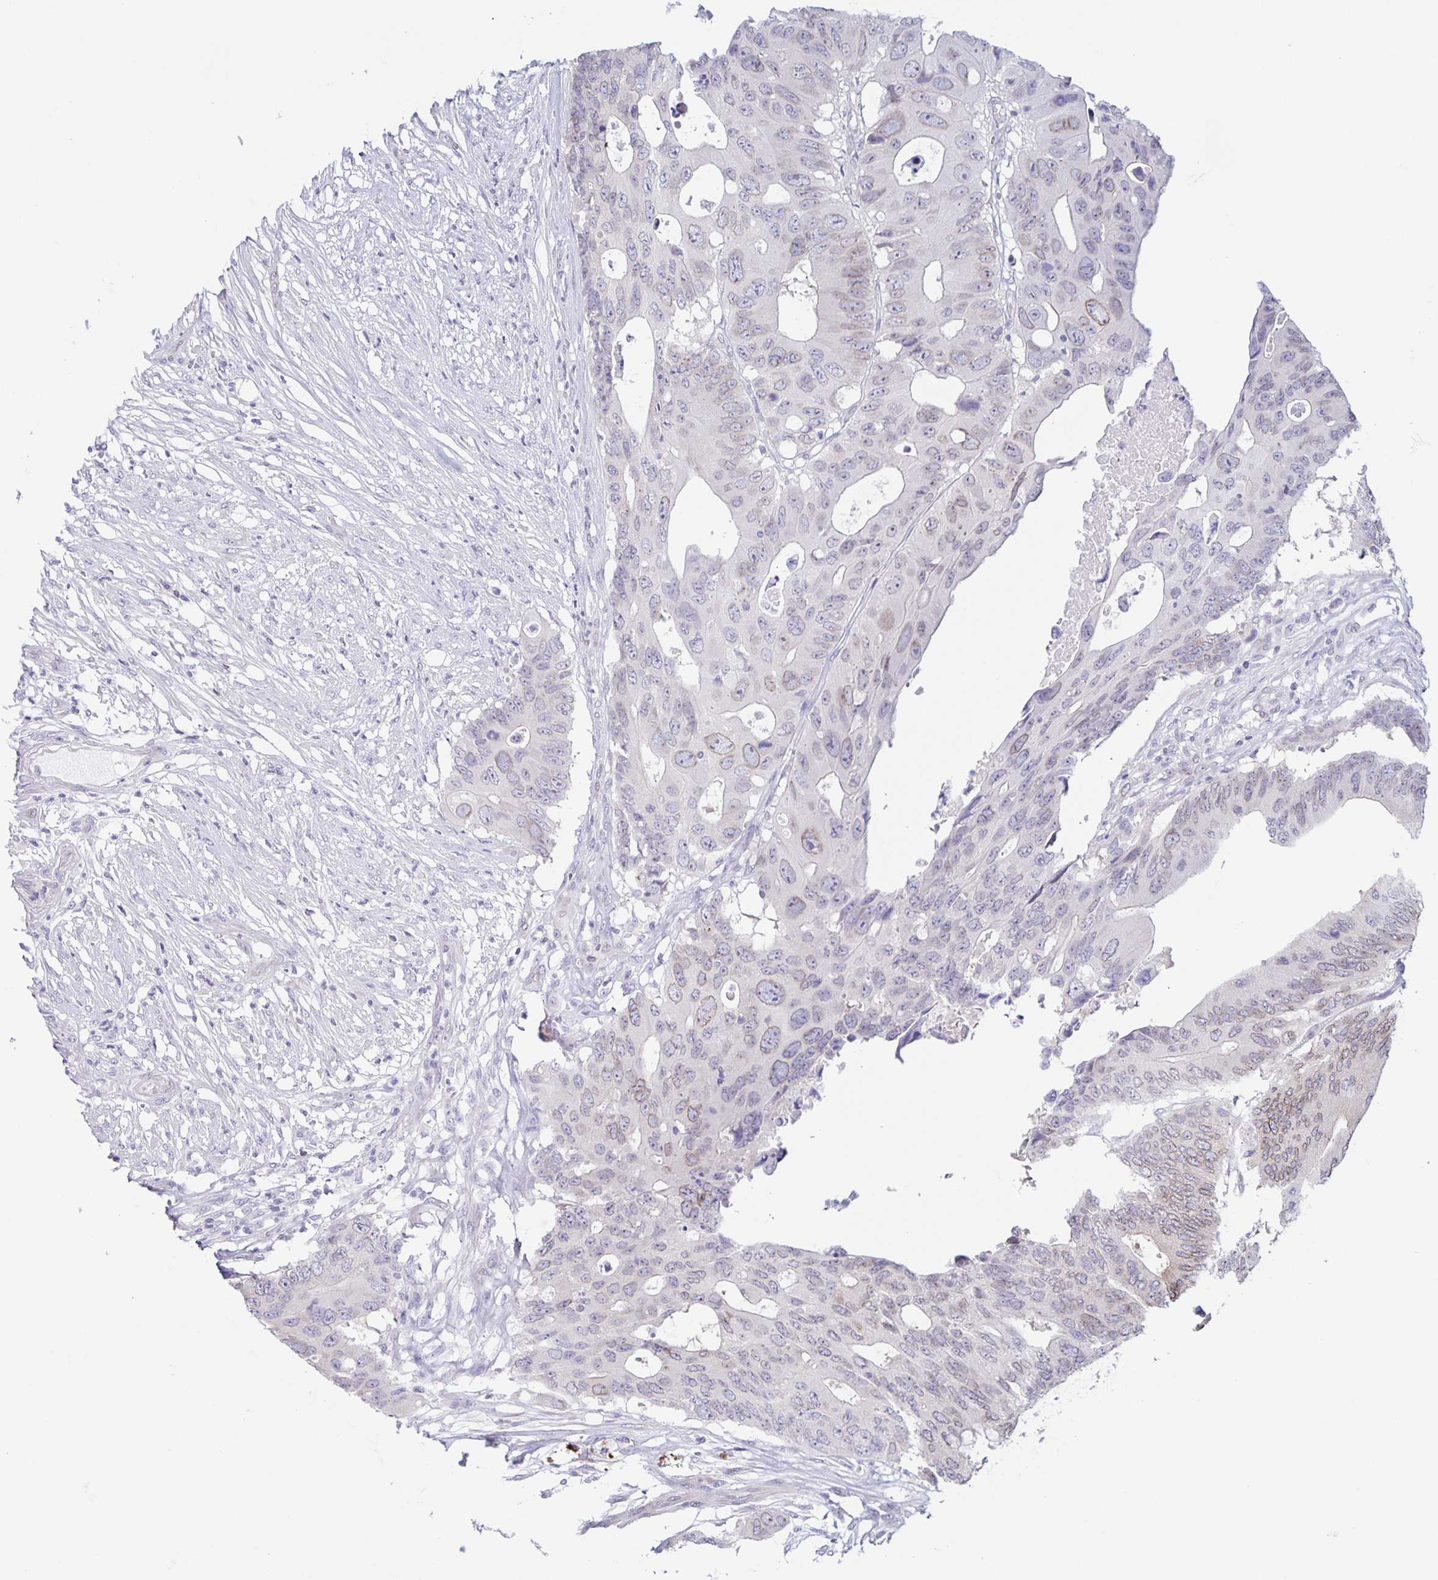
{"staining": {"intensity": "weak", "quantity": "<25%", "location": "cytoplasmic/membranous,nuclear"}, "tissue": "colorectal cancer", "cell_type": "Tumor cells", "image_type": "cancer", "snomed": [{"axis": "morphology", "description": "Adenocarcinoma, NOS"}, {"axis": "topography", "description": "Colon"}], "caption": "A high-resolution image shows immunohistochemistry staining of colorectal adenocarcinoma, which displays no significant expression in tumor cells.", "gene": "SYNE2", "patient": {"sex": "male", "age": 71}}